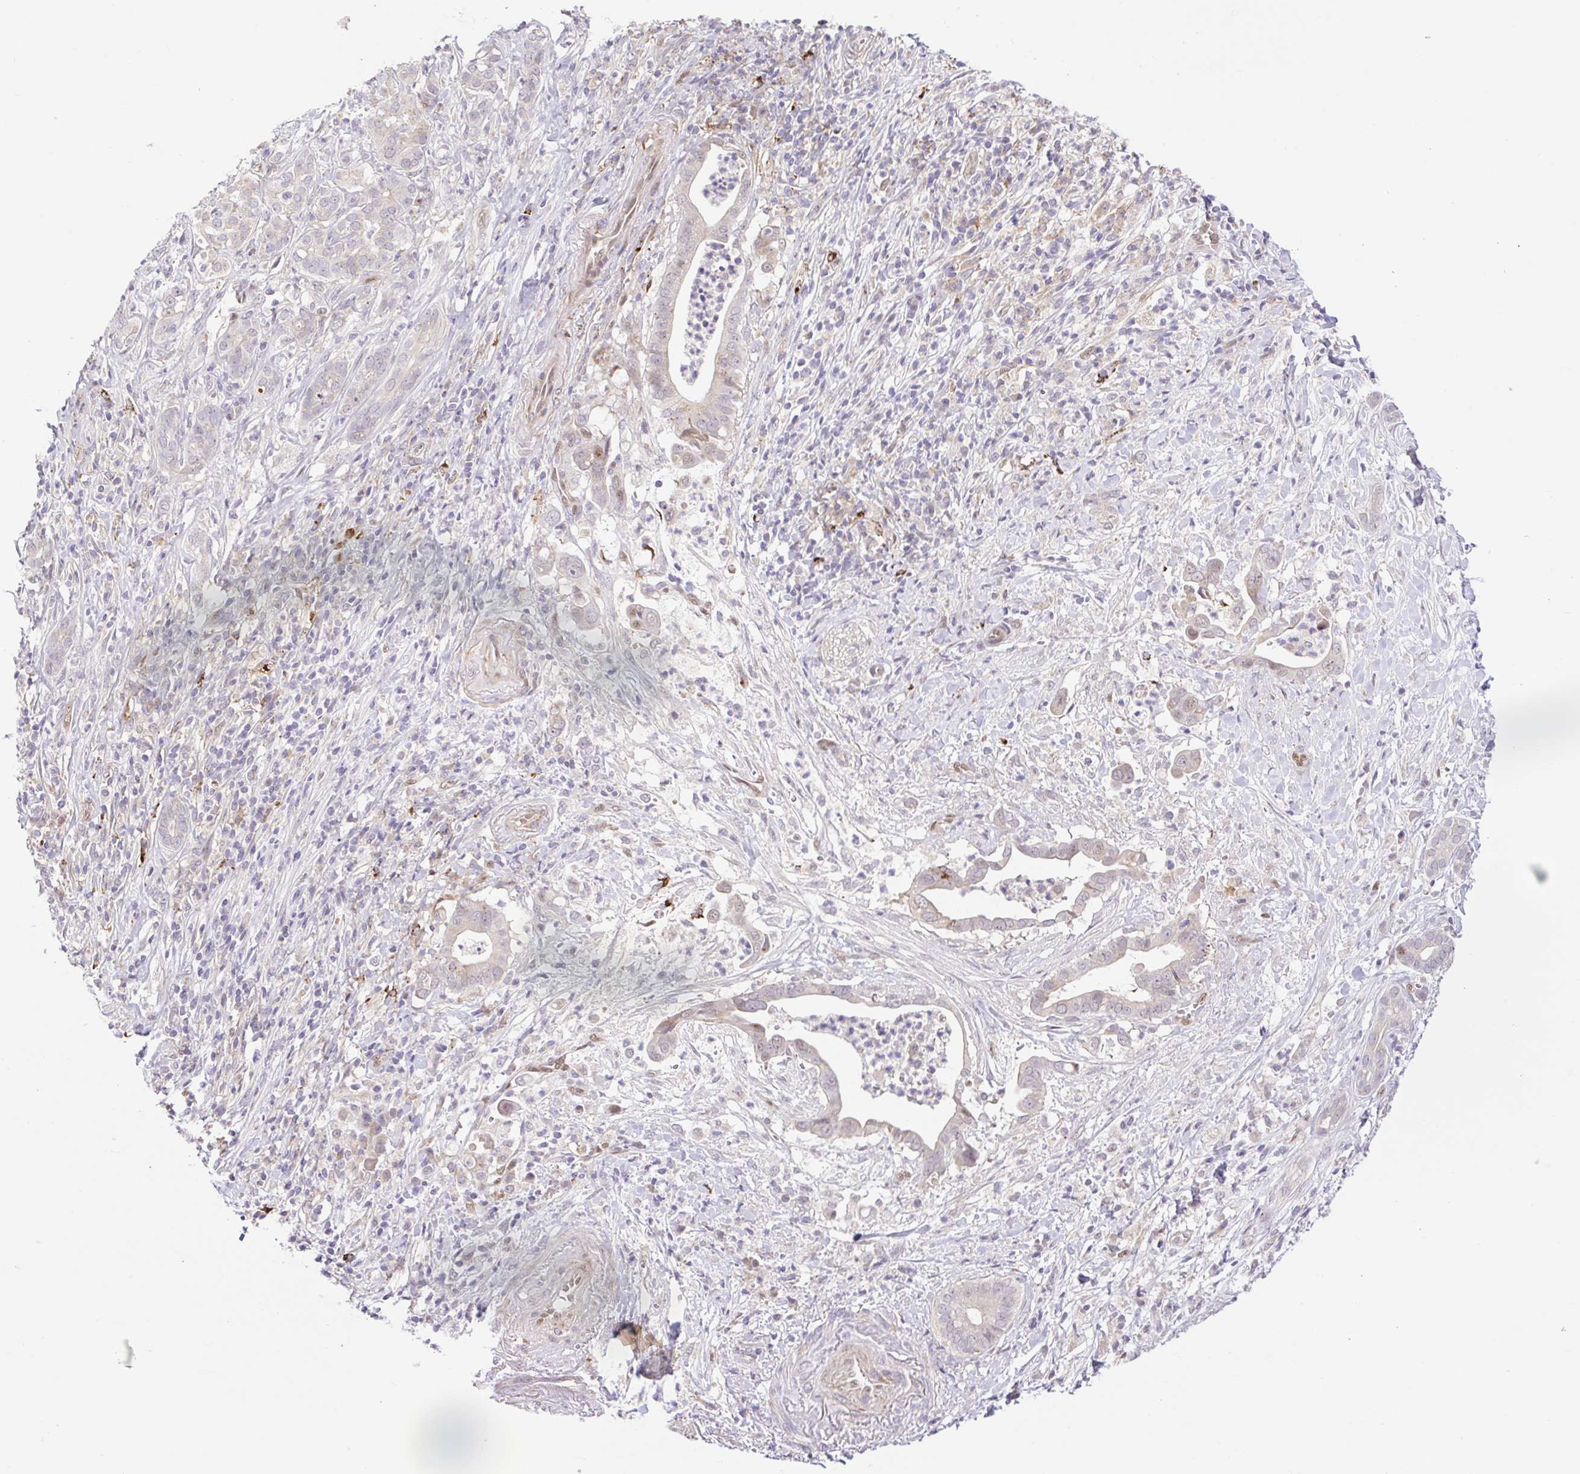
{"staining": {"intensity": "weak", "quantity": "<25%", "location": "cytoplasmic/membranous"}, "tissue": "pancreatic cancer", "cell_type": "Tumor cells", "image_type": "cancer", "snomed": [{"axis": "morphology", "description": "Adenocarcinoma, NOS"}, {"axis": "topography", "description": "Pancreas"}], "caption": "A photomicrograph of pancreatic adenocarcinoma stained for a protein displays no brown staining in tumor cells.", "gene": "ERG", "patient": {"sex": "male", "age": 61}}